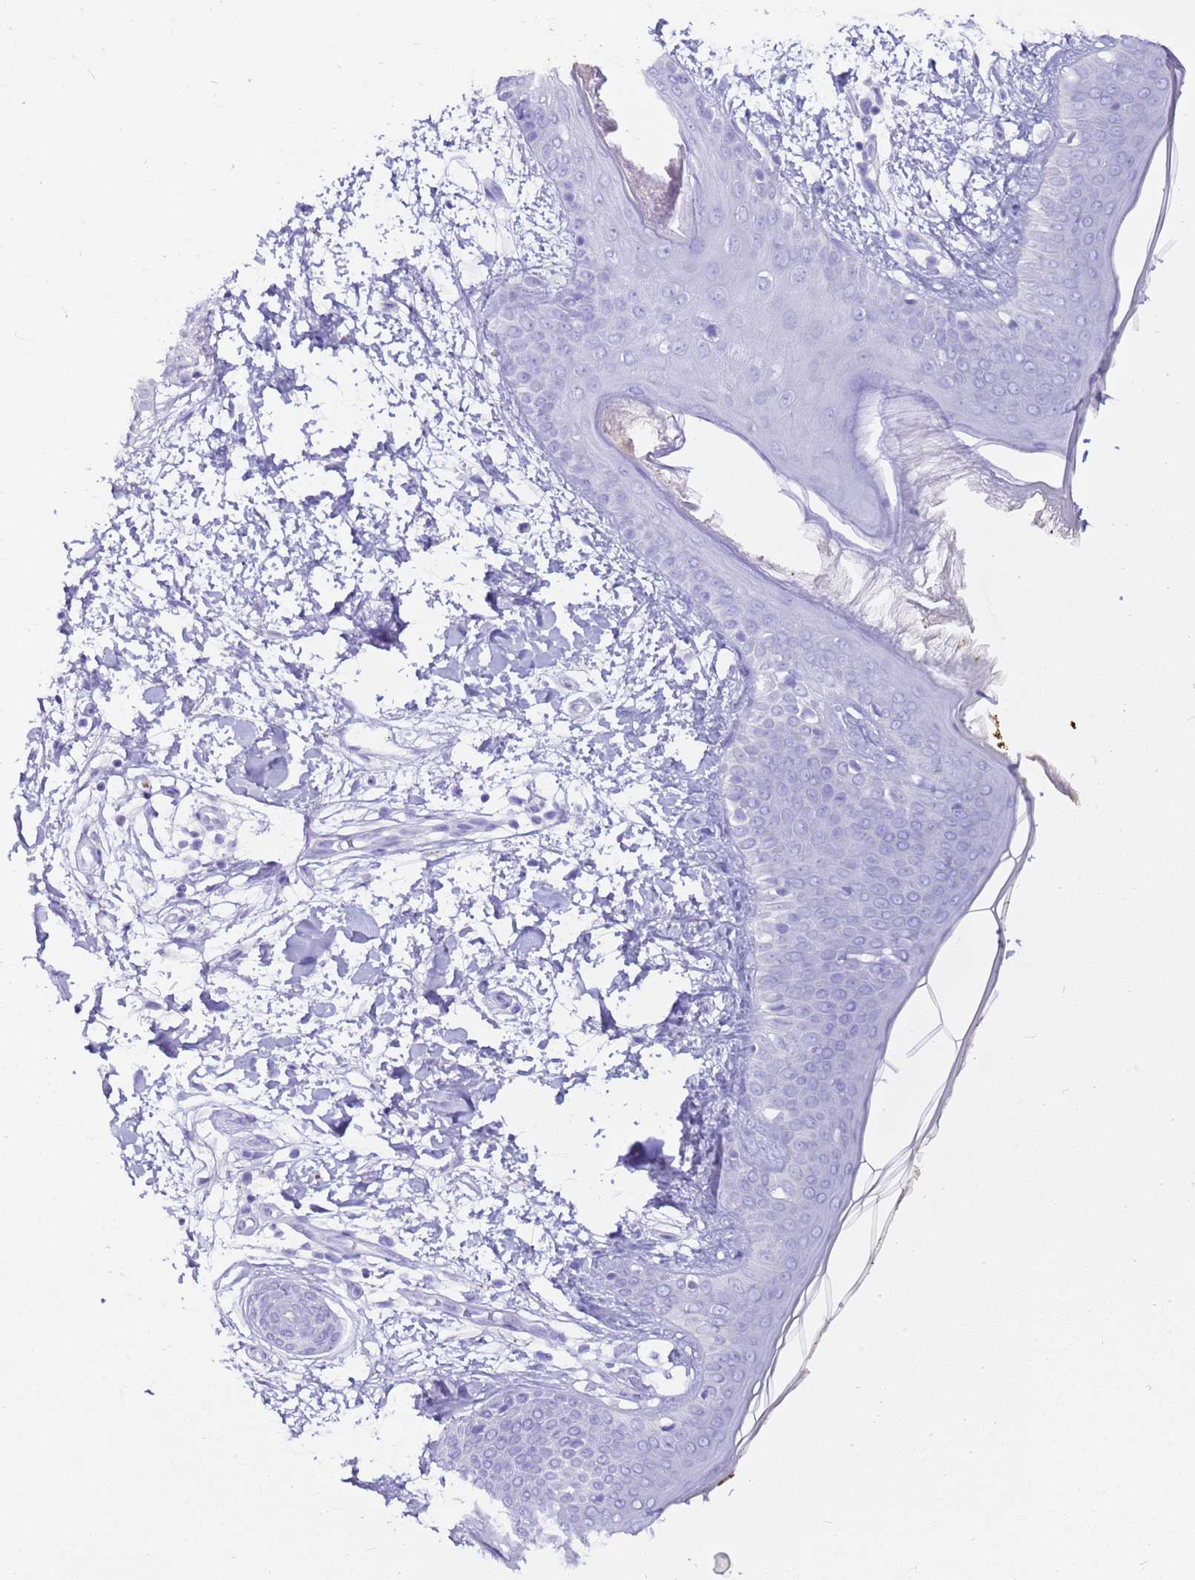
{"staining": {"intensity": "negative", "quantity": "none", "location": "none"}, "tissue": "skin", "cell_type": "Fibroblasts", "image_type": "normal", "snomed": [{"axis": "morphology", "description": "Normal tissue, NOS"}, {"axis": "topography", "description": "Skin"}], "caption": "Normal skin was stained to show a protein in brown. There is no significant staining in fibroblasts. (DAB immunohistochemistry (IHC) with hematoxylin counter stain).", "gene": "CPB1", "patient": {"sex": "female", "age": 34}}